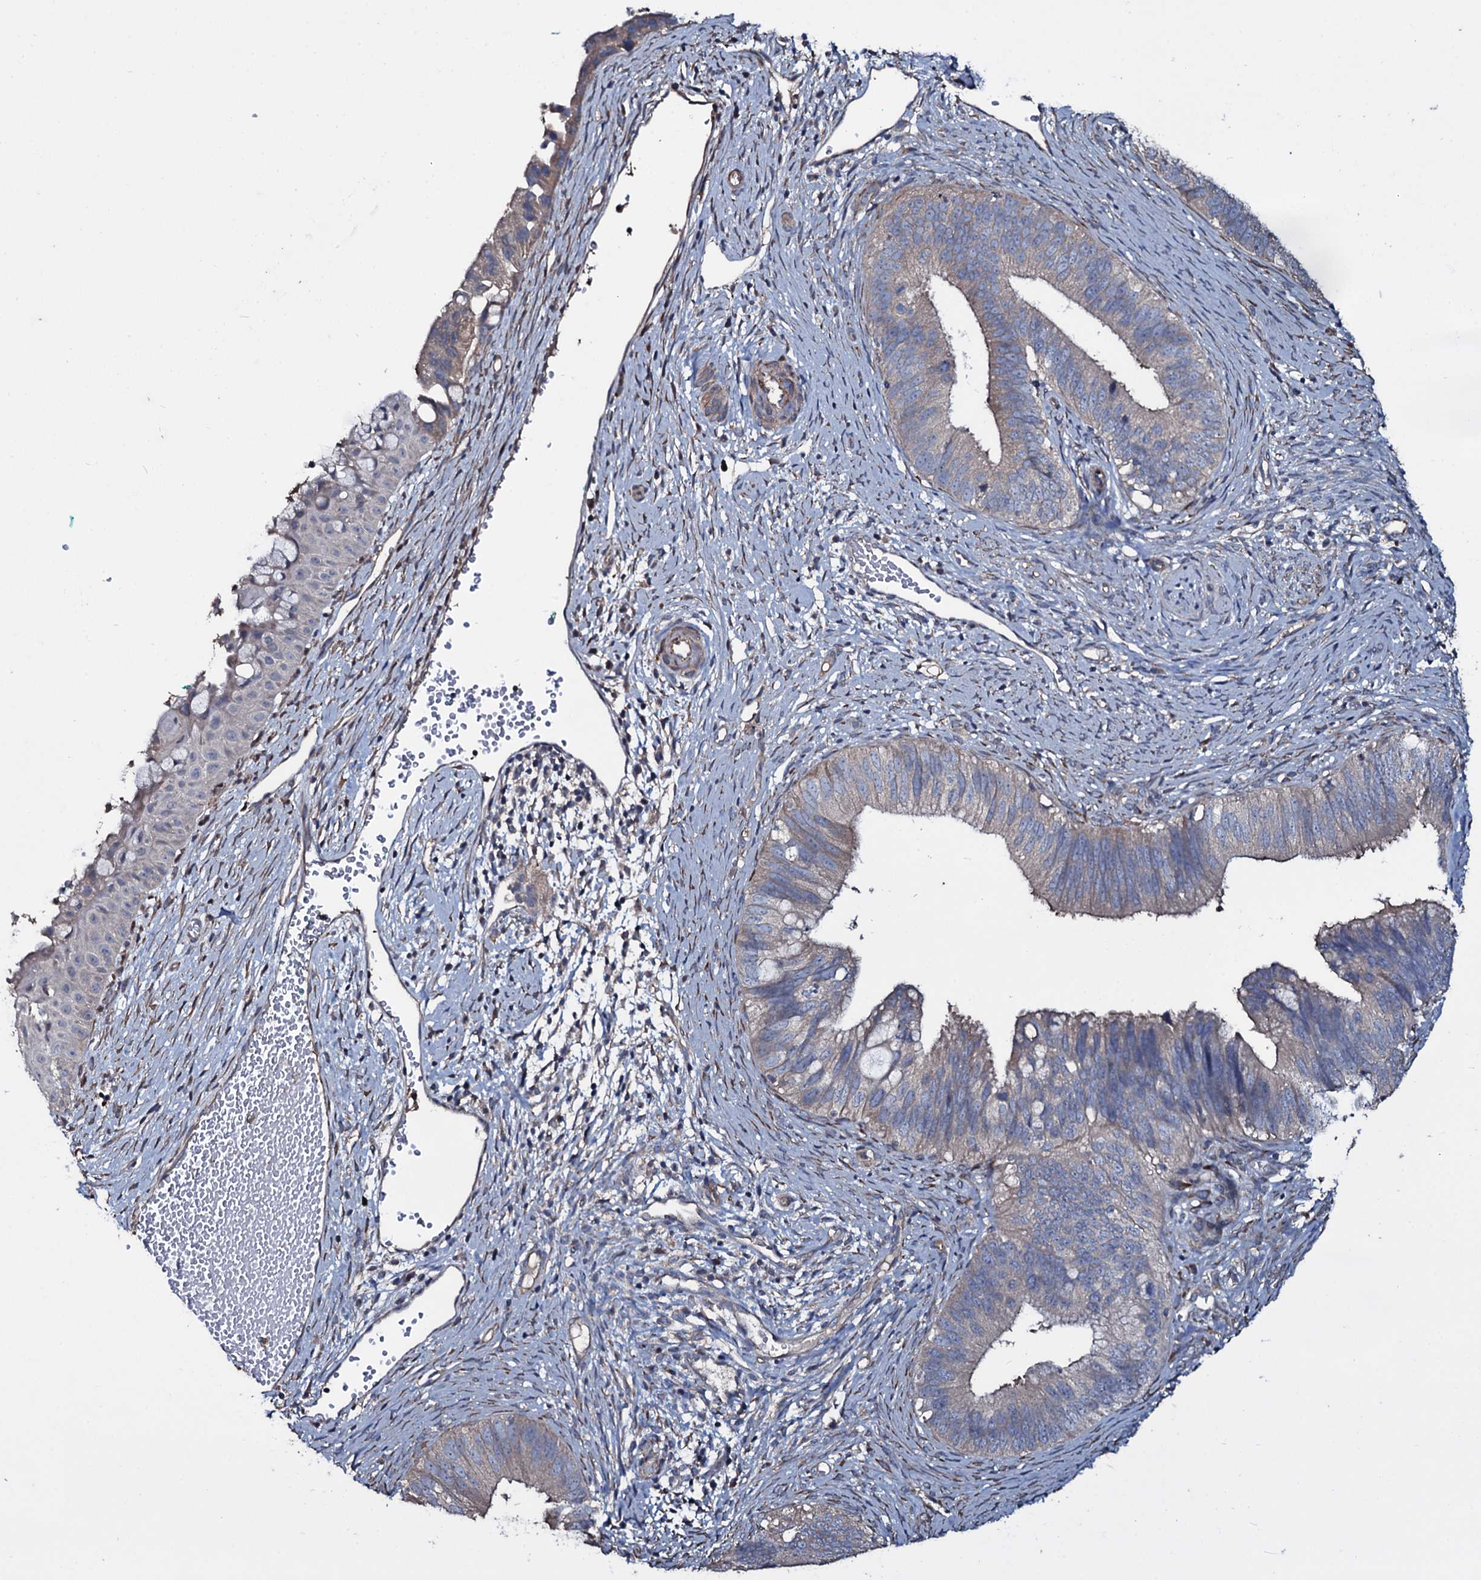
{"staining": {"intensity": "weak", "quantity": "25%-75%", "location": "cytoplasmic/membranous"}, "tissue": "cervical cancer", "cell_type": "Tumor cells", "image_type": "cancer", "snomed": [{"axis": "morphology", "description": "Adenocarcinoma, NOS"}, {"axis": "topography", "description": "Cervix"}], "caption": "Immunohistochemistry (IHC) of cervical cancer reveals low levels of weak cytoplasmic/membranous staining in about 25%-75% of tumor cells.", "gene": "WIPF3", "patient": {"sex": "female", "age": 42}}